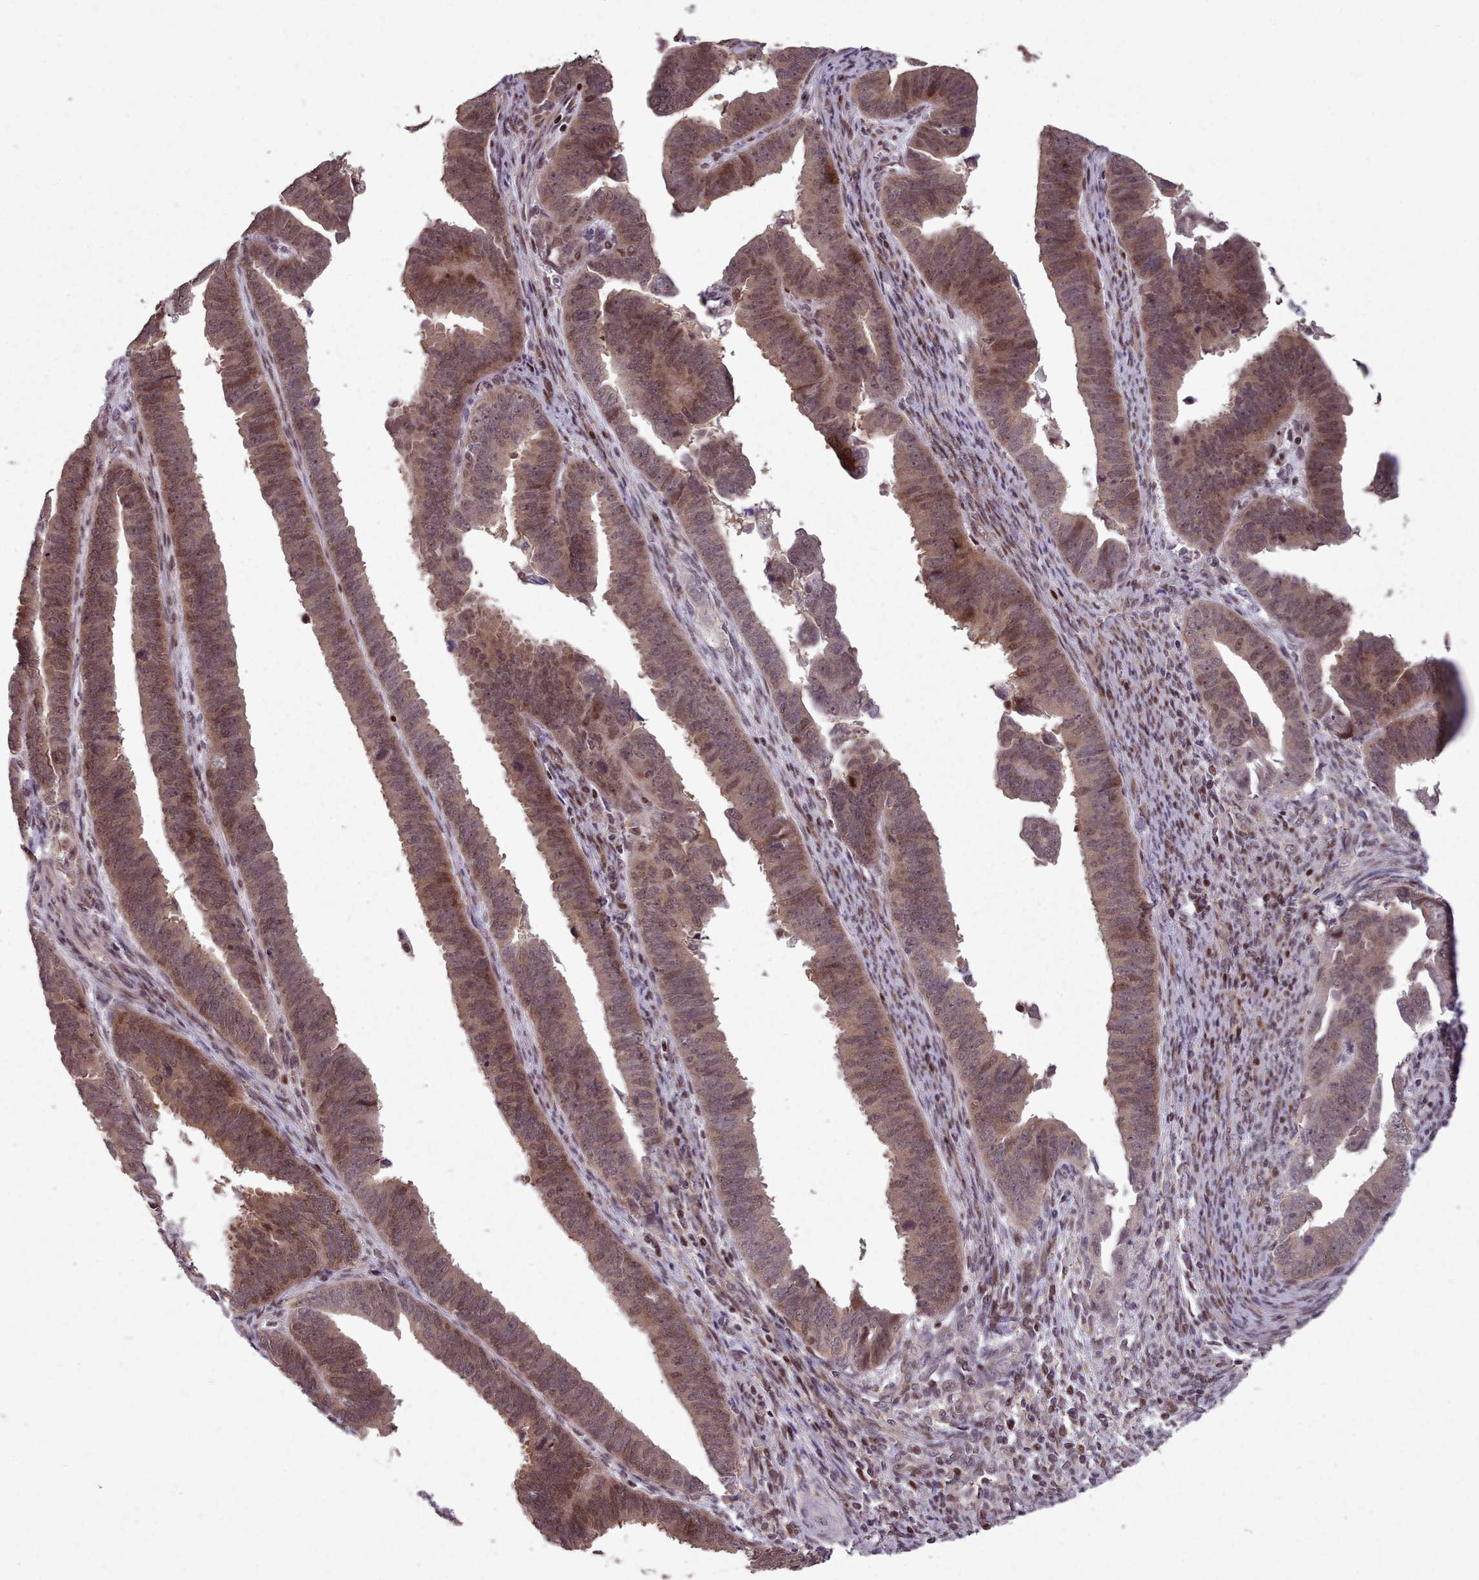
{"staining": {"intensity": "moderate", "quantity": ">75%", "location": "cytoplasmic/membranous,nuclear"}, "tissue": "endometrial cancer", "cell_type": "Tumor cells", "image_type": "cancer", "snomed": [{"axis": "morphology", "description": "Adenocarcinoma, NOS"}, {"axis": "topography", "description": "Endometrium"}], "caption": "Endometrial cancer (adenocarcinoma) stained with a brown dye reveals moderate cytoplasmic/membranous and nuclear positive staining in approximately >75% of tumor cells.", "gene": "ENSA", "patient": {"sex": "female", "age": 75}}